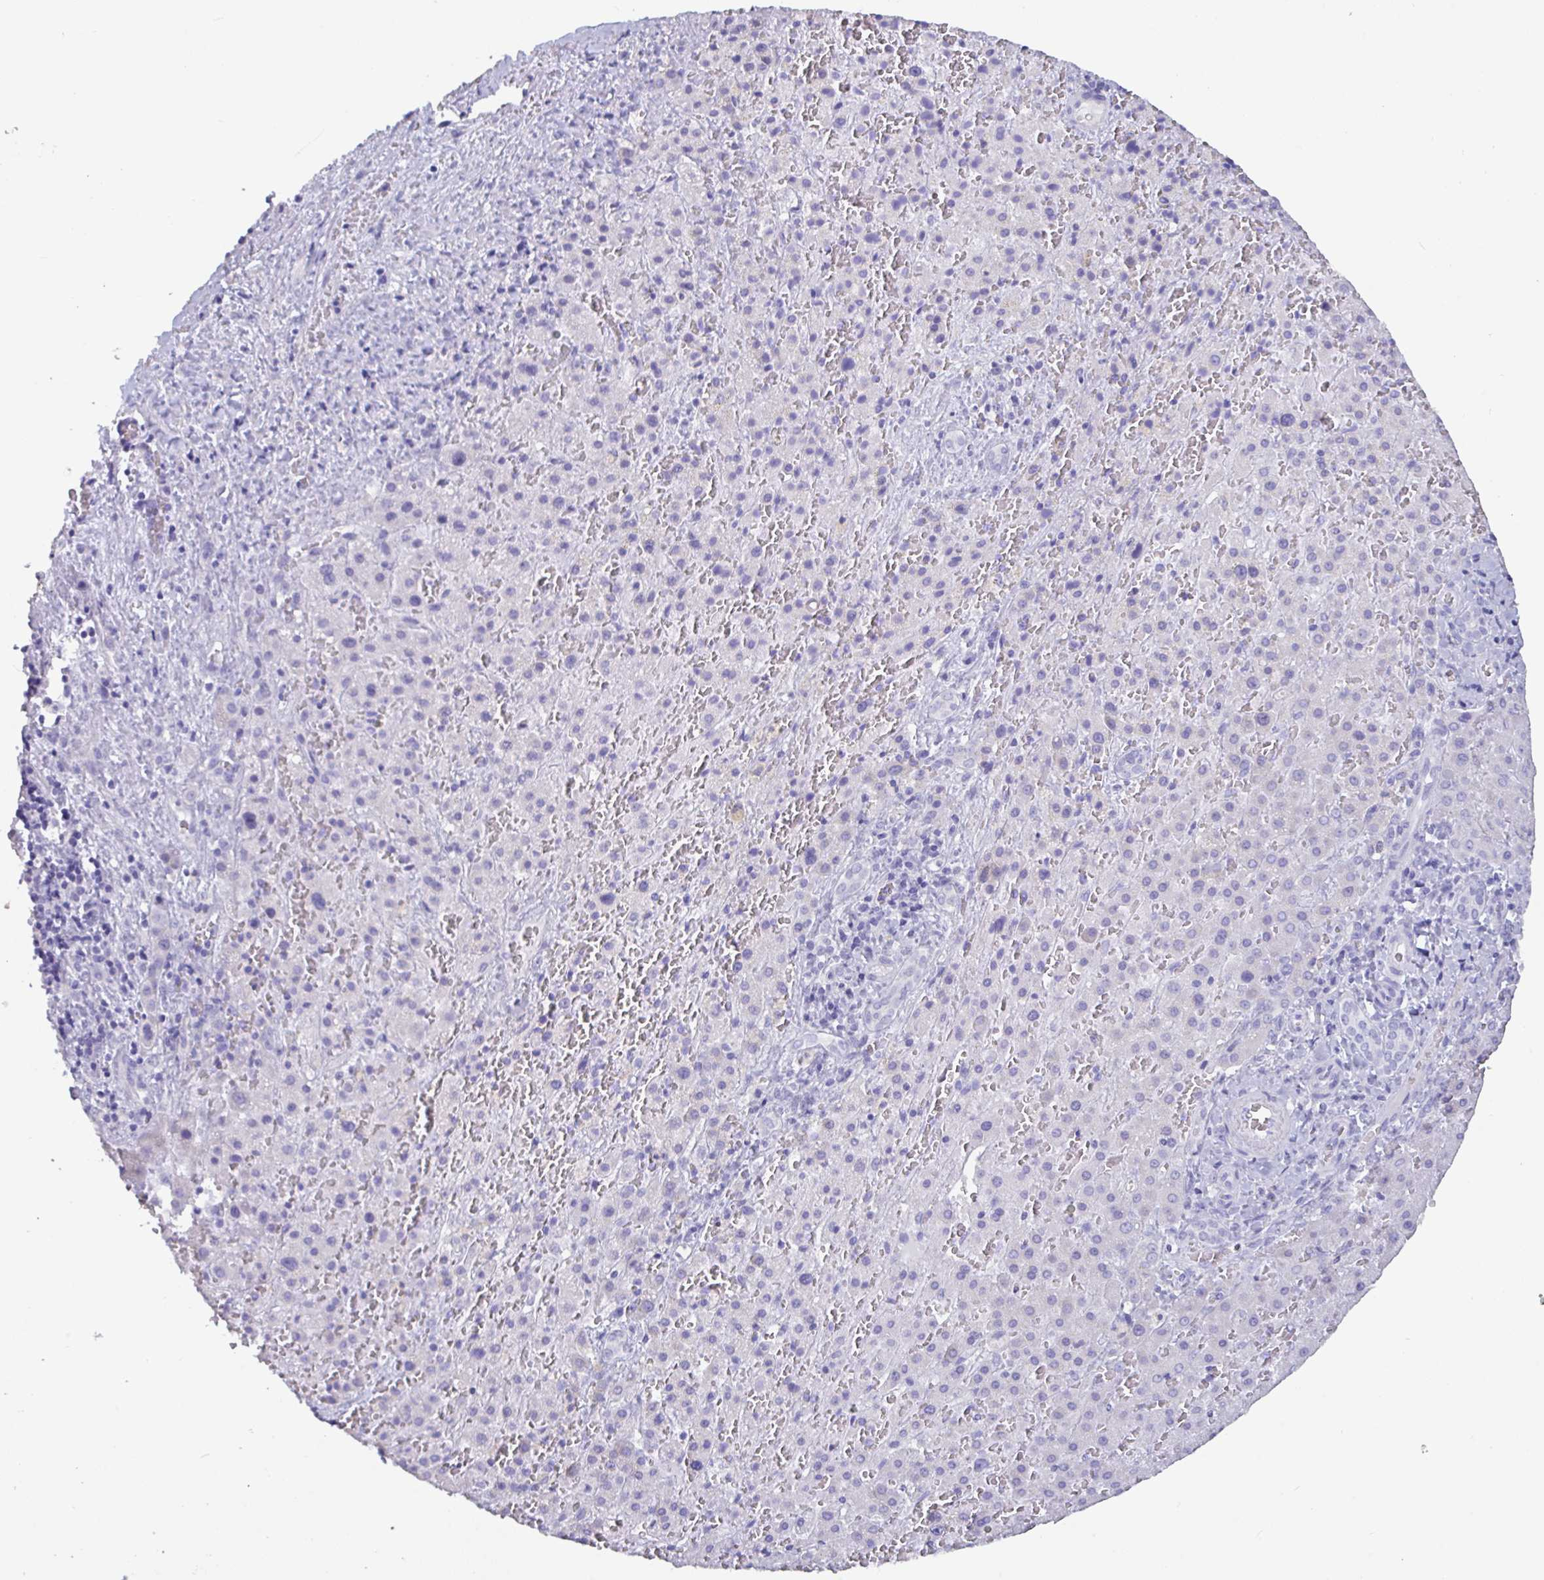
{"staining": {"intensity": "negative", "quantity": "none", "location": "none"}, "tissue": "liver cancer", "cell_type": "Tumor cells", "image_type": "cancer", "snomed": [{"axis": "morphology", "description": "Carcinoma, Hepatocellular, NOS"}, {"axis": "topography", "description": "Liver"}], "caption": "IHC histopathology image of liver hepatocellular carcinoma stained for a protein (brown), which shows no positivity in tumor cells.", "gene": "TNNC1", "patient": {"sex": "male", "age": 27}}